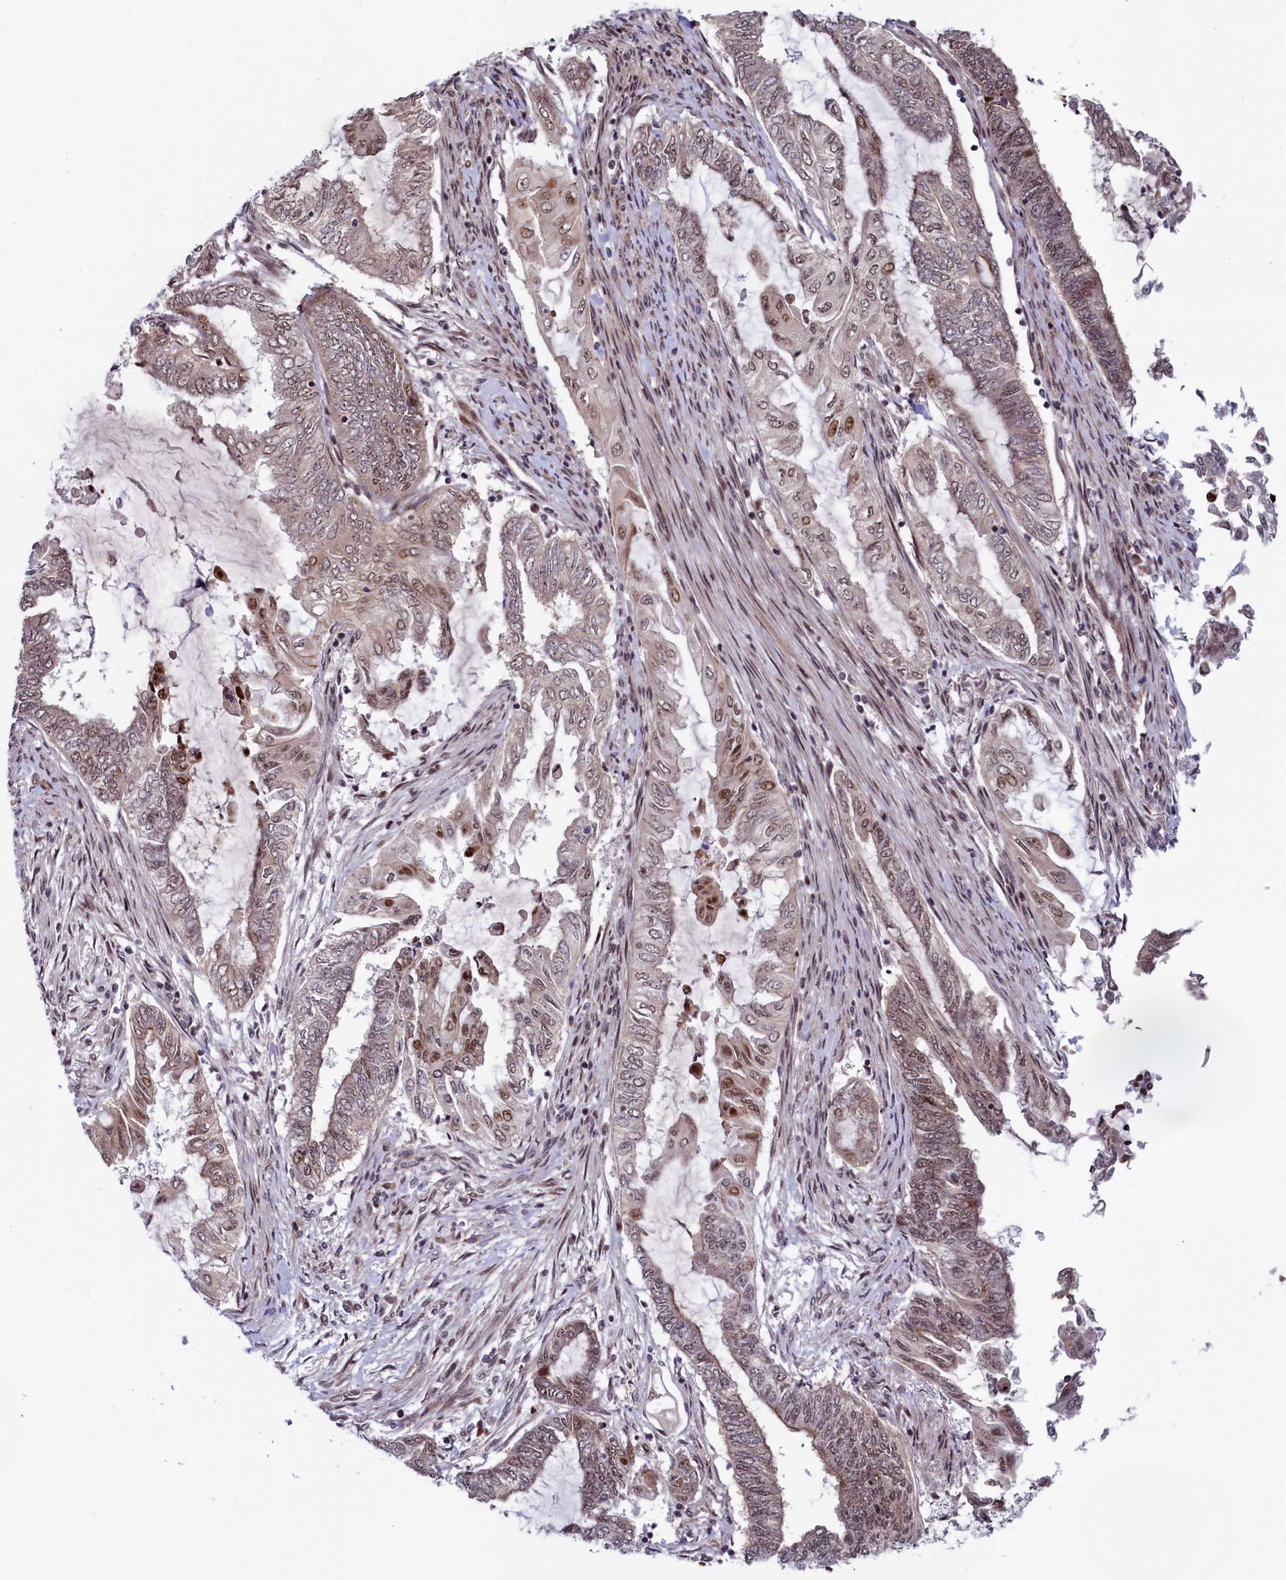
{"staining": {"intensity": "moderate", "quantity": ">75%", "location": "nuclear"}, "tissue": "endometrial cancer", "cell_type": "Tumor cells", "image_type": "cancer", "snomed": [{"axis": "morphology", "description": "Adenocarcinoma, NOS"}, {"axis": "topography", "description": "Uterus"}, {"axis": "topography", "description": "Endometrium"}], "caption": "Human adenocarcinoma (endometrial) stained with a protein marker shows moderate staining in tumor cells.", "gene": "LEO1", "patient": {"sex": "female", "age": 70}}